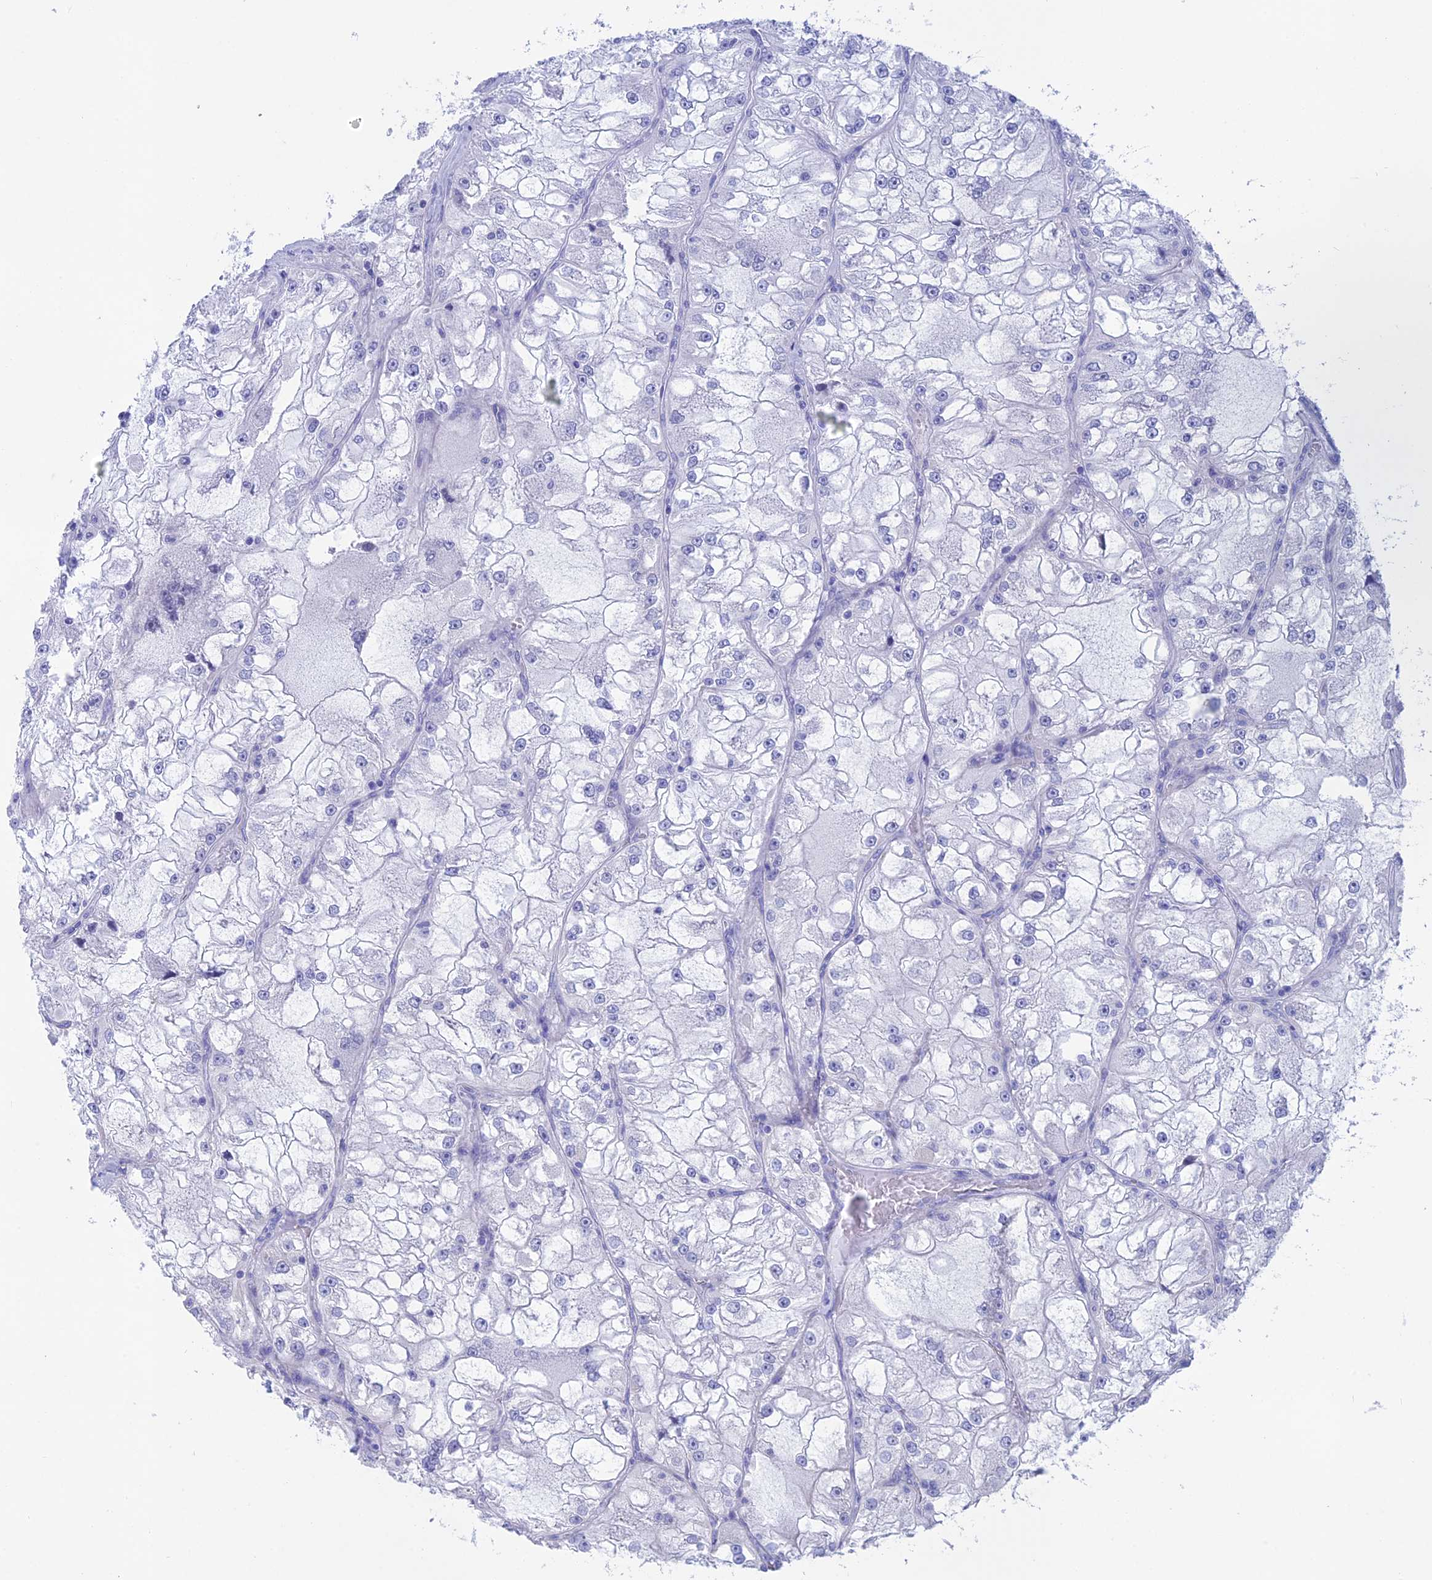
{"staining": {"intensity": "negative", "quantity": "none", "location": "none"}, "tissue": "renal cancer", "cell_type": "Tumor cells", "image_type": "cancer", "snomed": [{"axis": "morphology", "description": "Adenocarcinoma, NOS"}, {"axis": "topography", "description": "Kidney"}], "caption": "The IHC photomicrograph has no significant expression in tumor cells of renal adenocarcinoma tissue.", "gene": "BTBD19", "patient": {"sex": "female", "age": 72}}